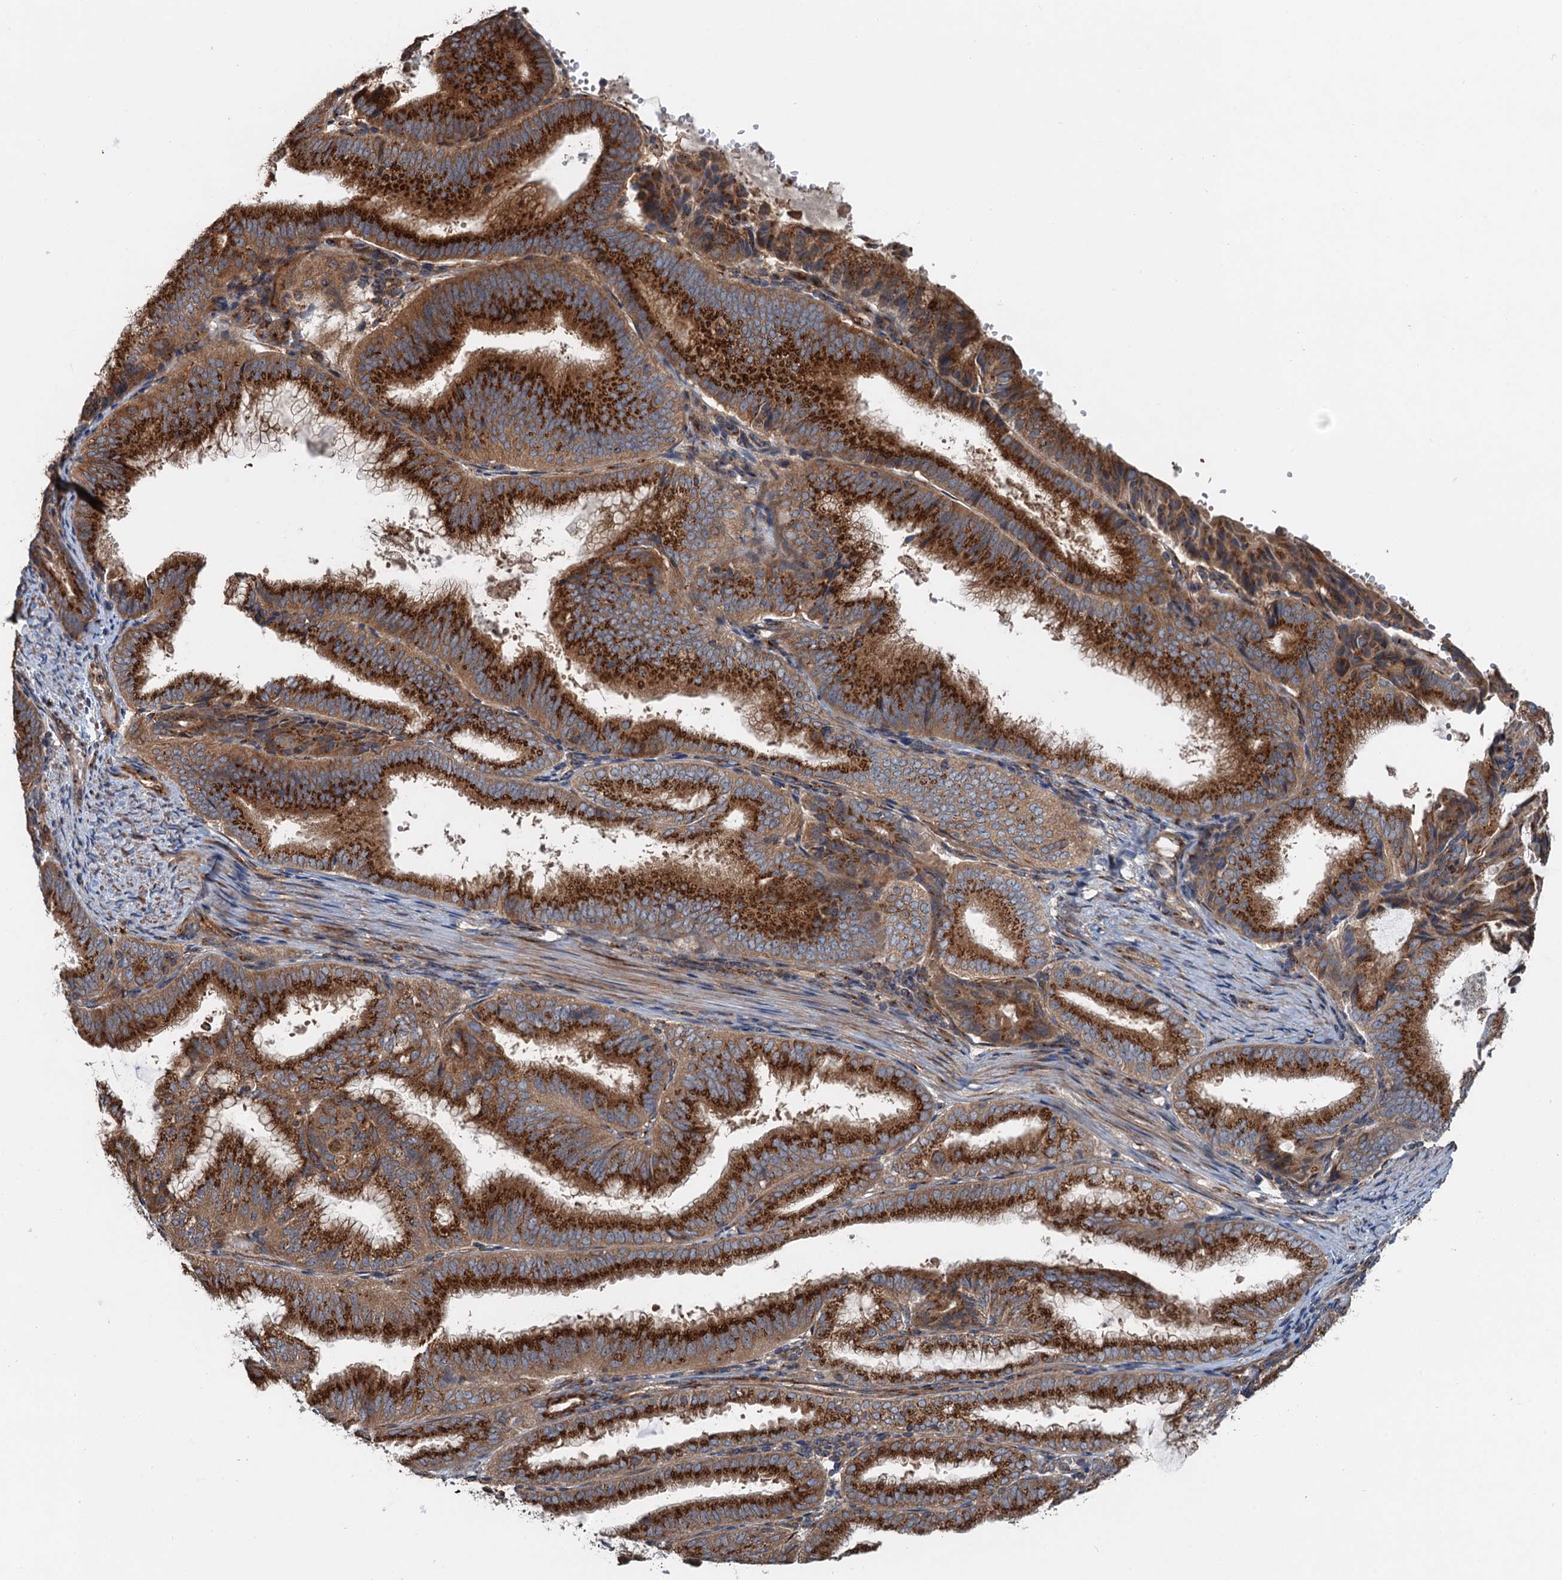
{"staining": {"intensity": "strong", "quantity": ">75%", "location": "cytoplasmic/membranous"}, "tissue": "endometrial cancer", "cell_type": "Tumor cells", "image_type": "cancer", "snomed": [{"axis": "morphology", "description": "Adenocarcinoma, NOS"}, {"axis": "topography", "description": "Endometrium"}], "caption": "The micrograph shows staining of endometrial cancer, revealing strong cytoplasmic/membranous protein staining (brown color) within tumor cells.", "gene": "ANKRD26", "patient": {"sex": "female", "age": 49}}